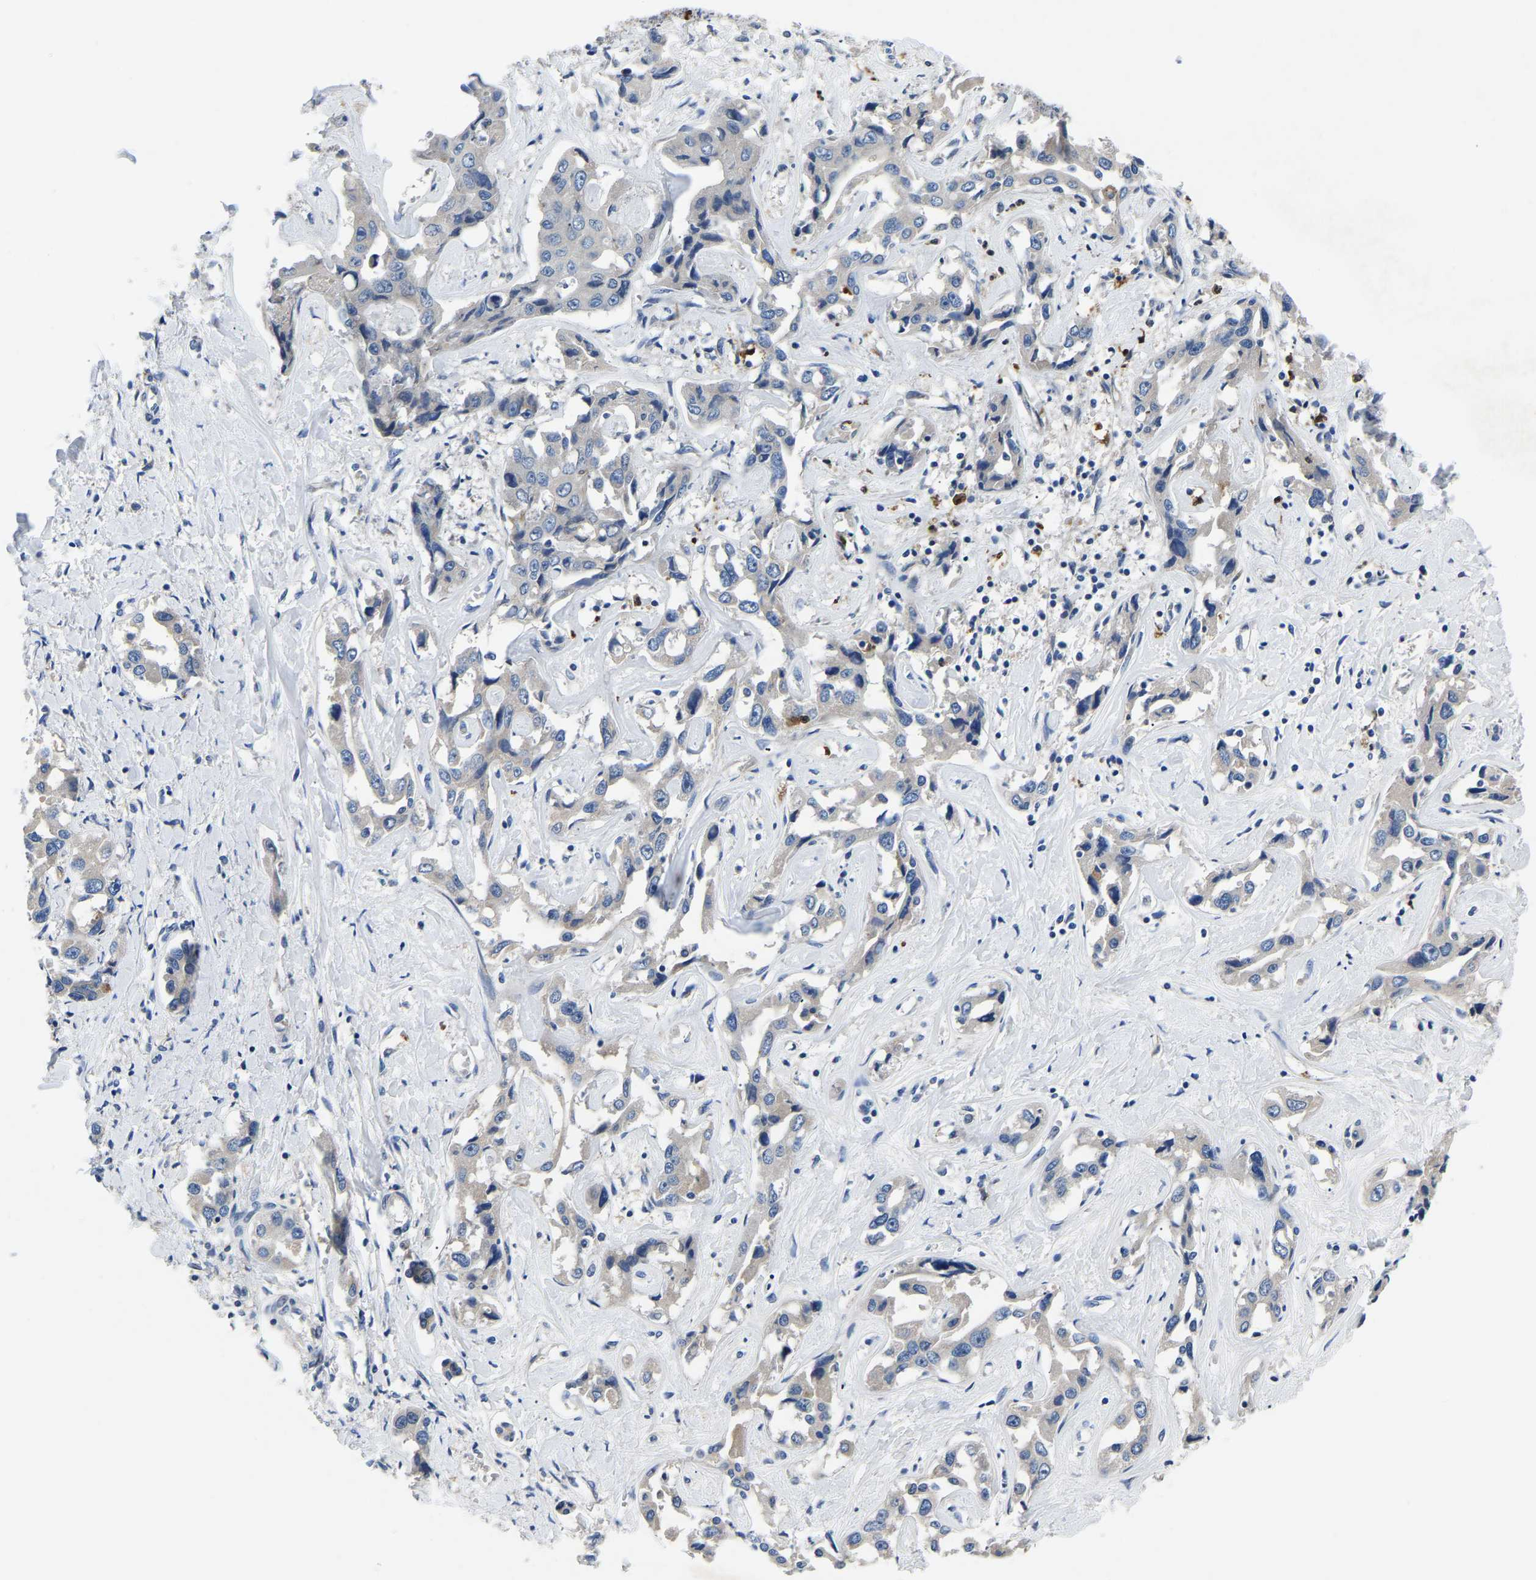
{"staining": {"intensity": "negative", "quantity": "none", "location": "none"}, "tissue": "liver cancer", "cell_type": "Tumor cells", "image_type": "cancer", "snomed": [{"axis": "morphology", "description": "Cholangiocarcinoma"}, {"axis": "topography", "description": "Liver"}], "caption": "Immunohistochemistry image of liver cholangiocarcinoma stained for a protein (brown), which exhibits no expression in tumor cells.", "gene": "TOR1B", "patient": {"sex": "male", "age": 59}}